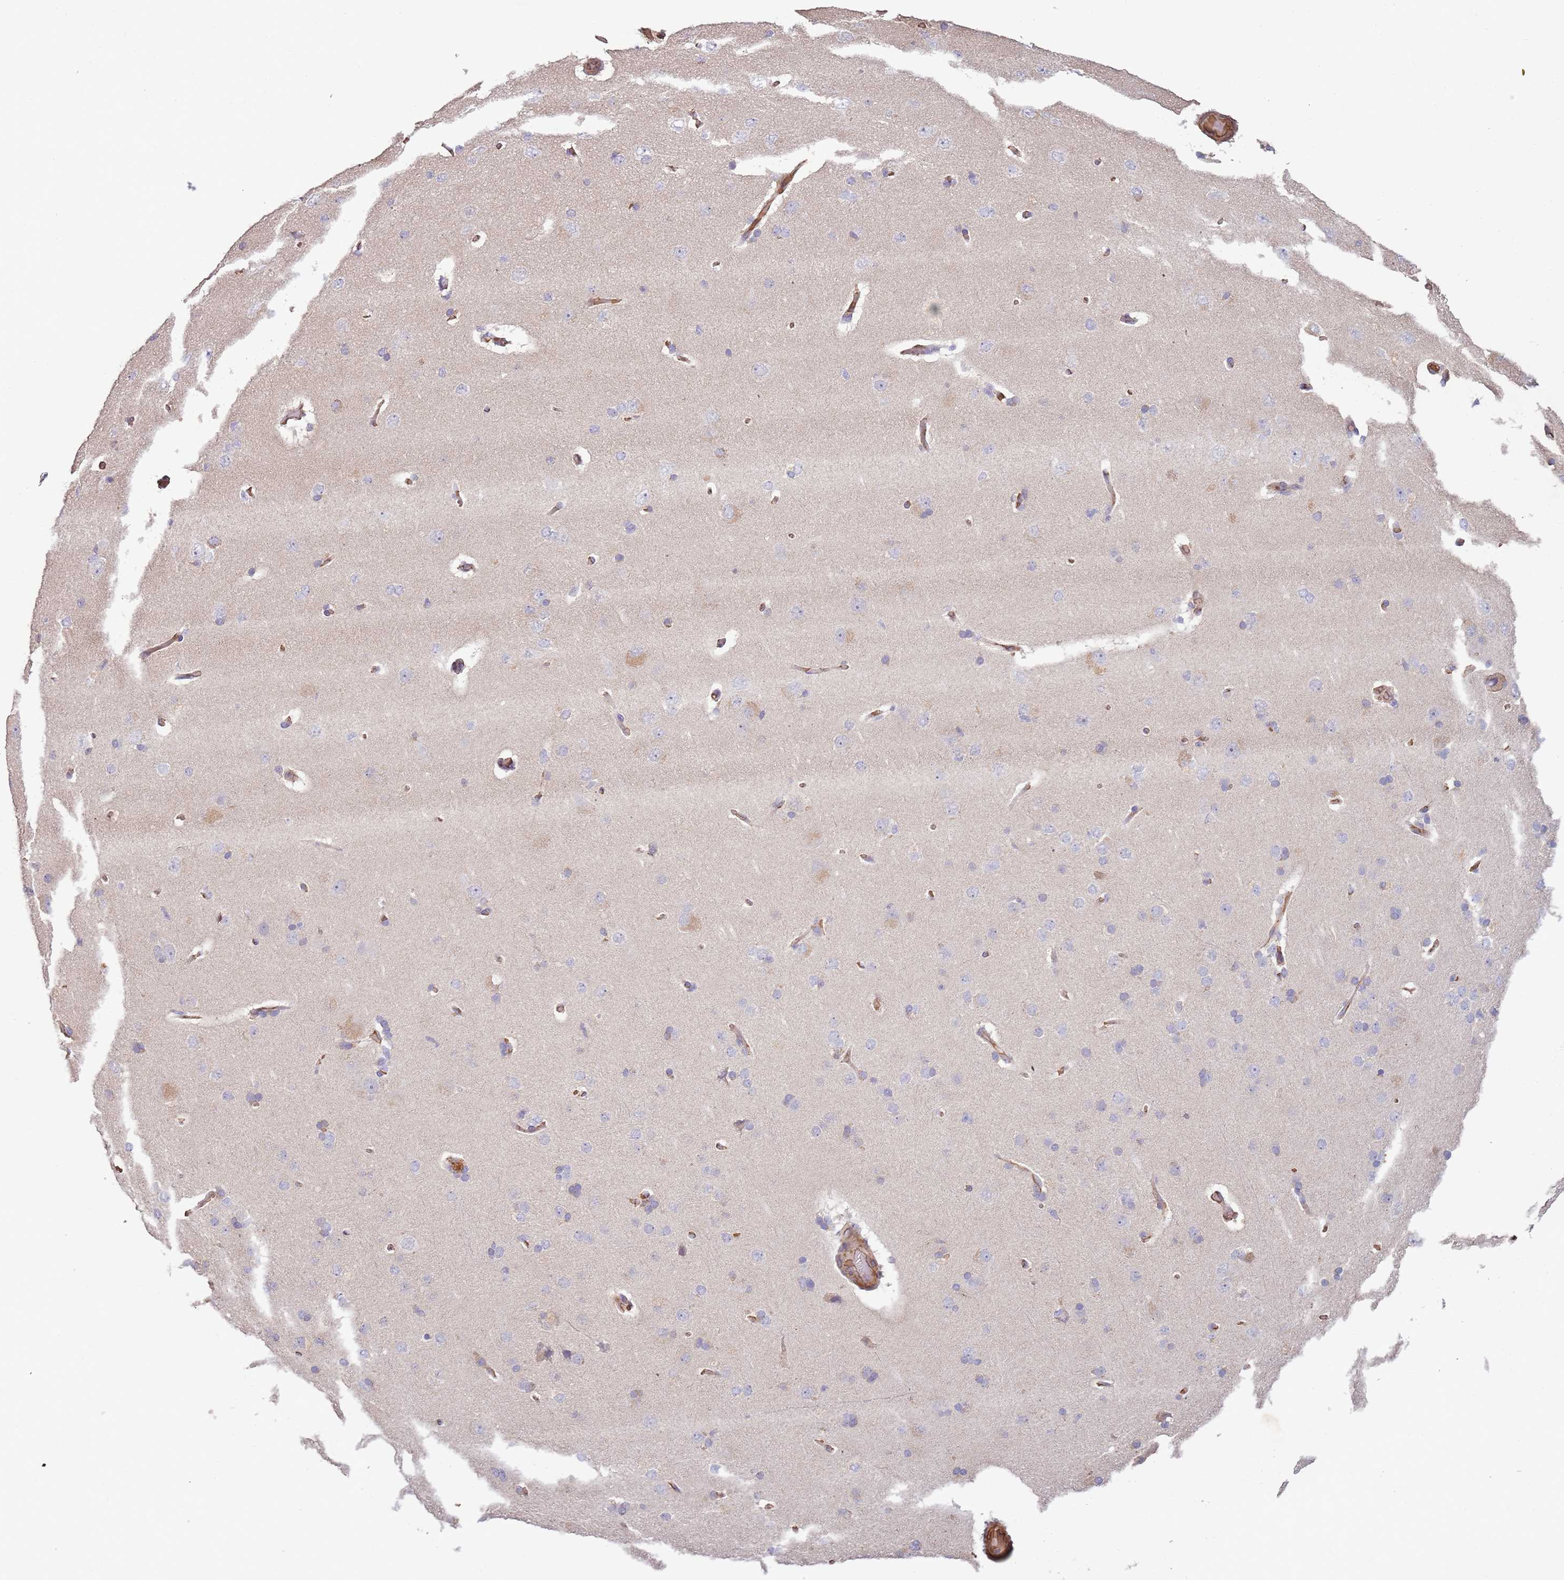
{"staining": {"intensity": "moderate", "quantity": ">75%", "location": "cytoplasmic/membranous"}, "tissue": "cerebral cortex", "cell_type": "Endothelial cells", "image_type": "normal", "snomed": [{"axis": "morphology", "description": "Normal tissue, NOS"}, {"axis": "topography", "description": "Cerebral cortex"}], "caption": "Unremarkable cerebral cortex demonstrates moderate cytoplasmic/membranous positivity in approximately >75% of endothelial cells, visualized by immunohistochemistry. (brown staining indicates protein expression, while blue staining denotes nuclei).", "gene": "FECH", "patient": {"sex": "male", "age": 62}}